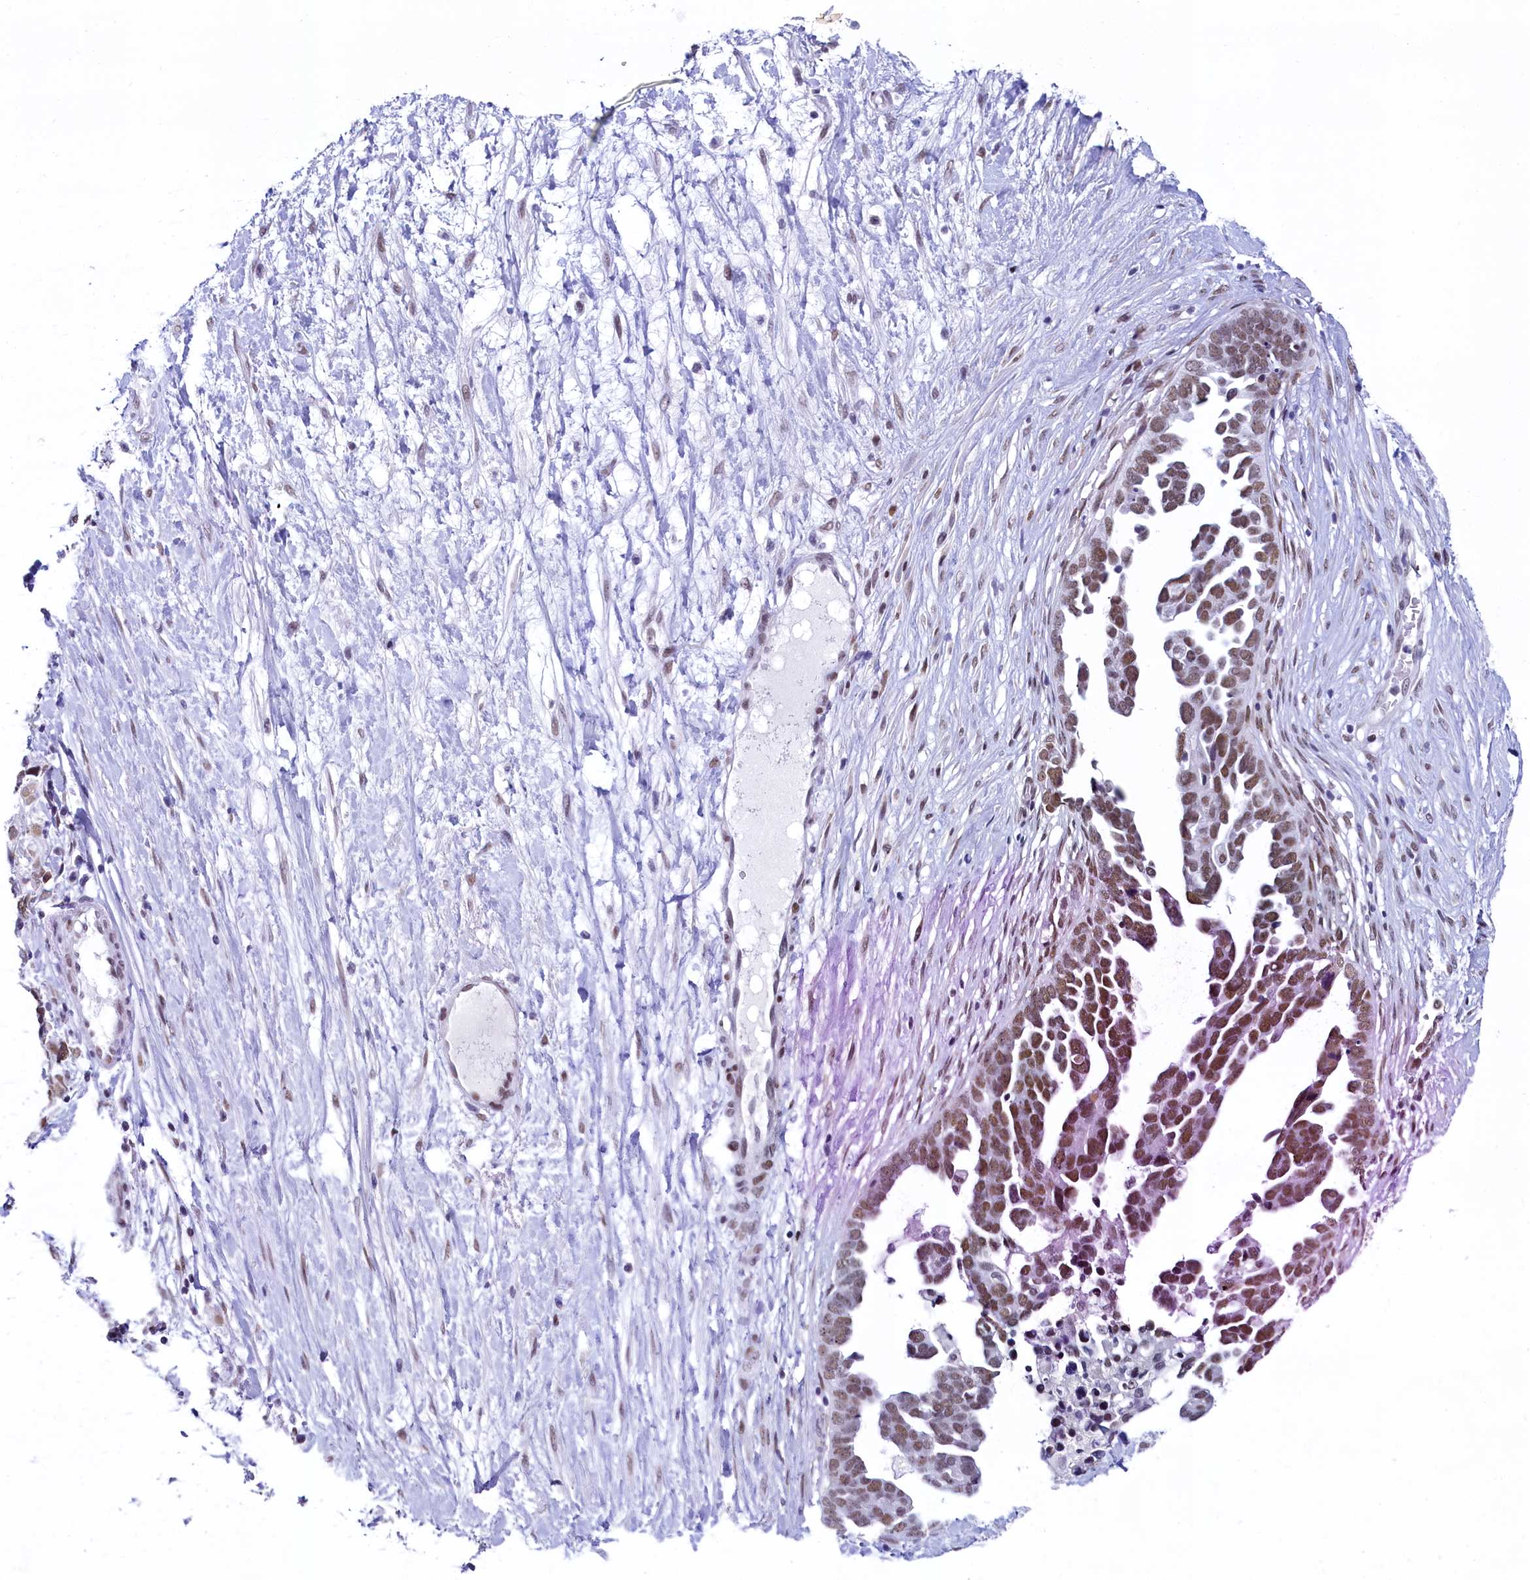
{"staining": {"intensity": "moderate", "quantity": ">75%", "location": "nuclear"}, "tissue": "ovarian cancer", "cell_type": "Tumor cells", "image_type": "cancer", "snomed": [{"axis": "morphology", "description": "Cystadenocarcinoma, serous, NOS"}, {"axis": "topography", "description": "Ovary"}], "caption": "Protein expression analysis of human ovarian serous cystadenocarcinoma reveals moderate nuclear staining in about >75% of tumor cells.", "gene": "SUGP2", "patient": {"sex": "female", "age": 54}}